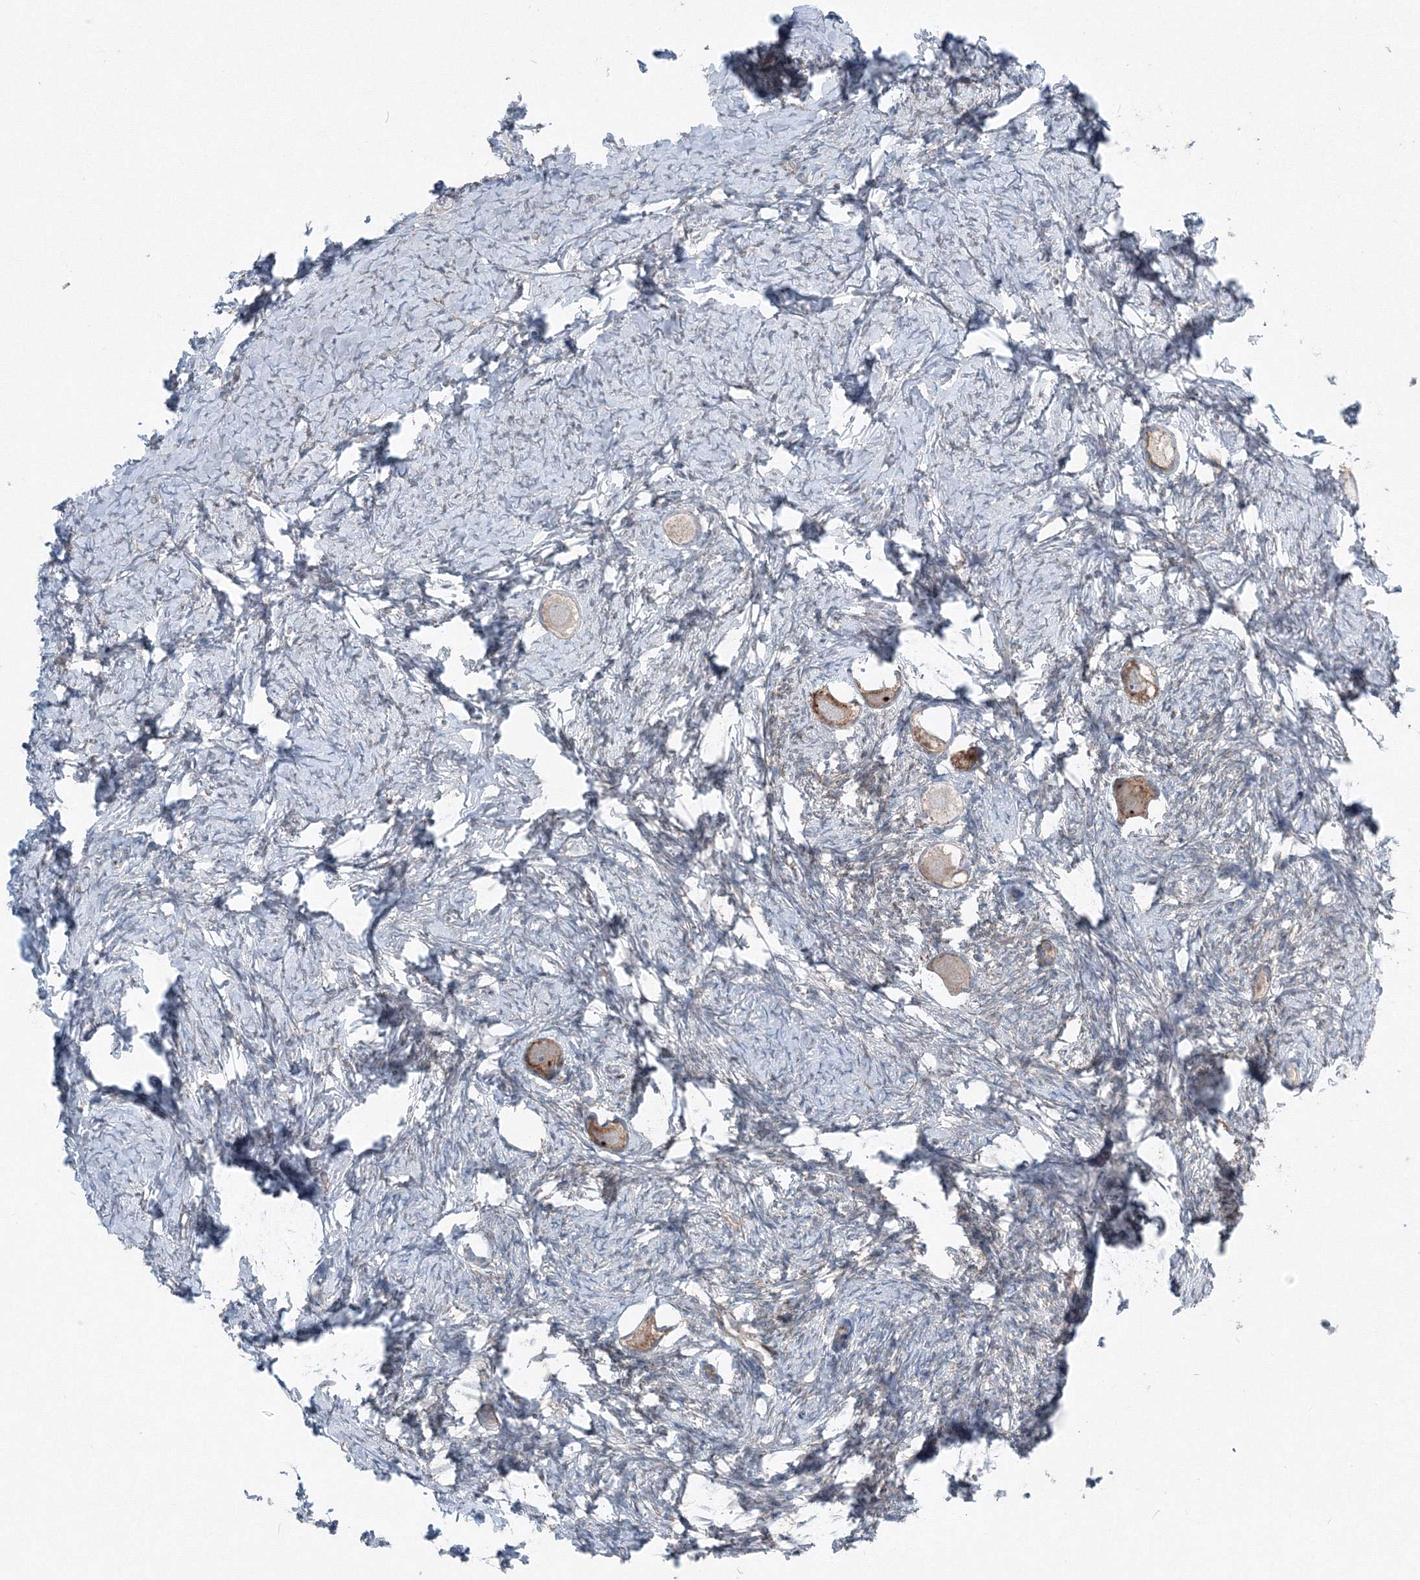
{"staining": {"intensity": "moderate", "quantity": "25%-75%", "location": "cytoplasmic/membranous"}, "tissue": "ovary", "cell_type": "Follicle cells", "image_type": "normal", "snomed": [{"axis": "morphology", "description": "Normal tissue, NOS"}, {"axis": "topography", "description": "Ovary"}], "caption": "A histopathology image of ovary stained for a protein exhibits moderate cytoplasmic/membranous brown staining in follicle cells.", "gene": "TPRKB", "patient": {"sex": "female", "age": 27}}